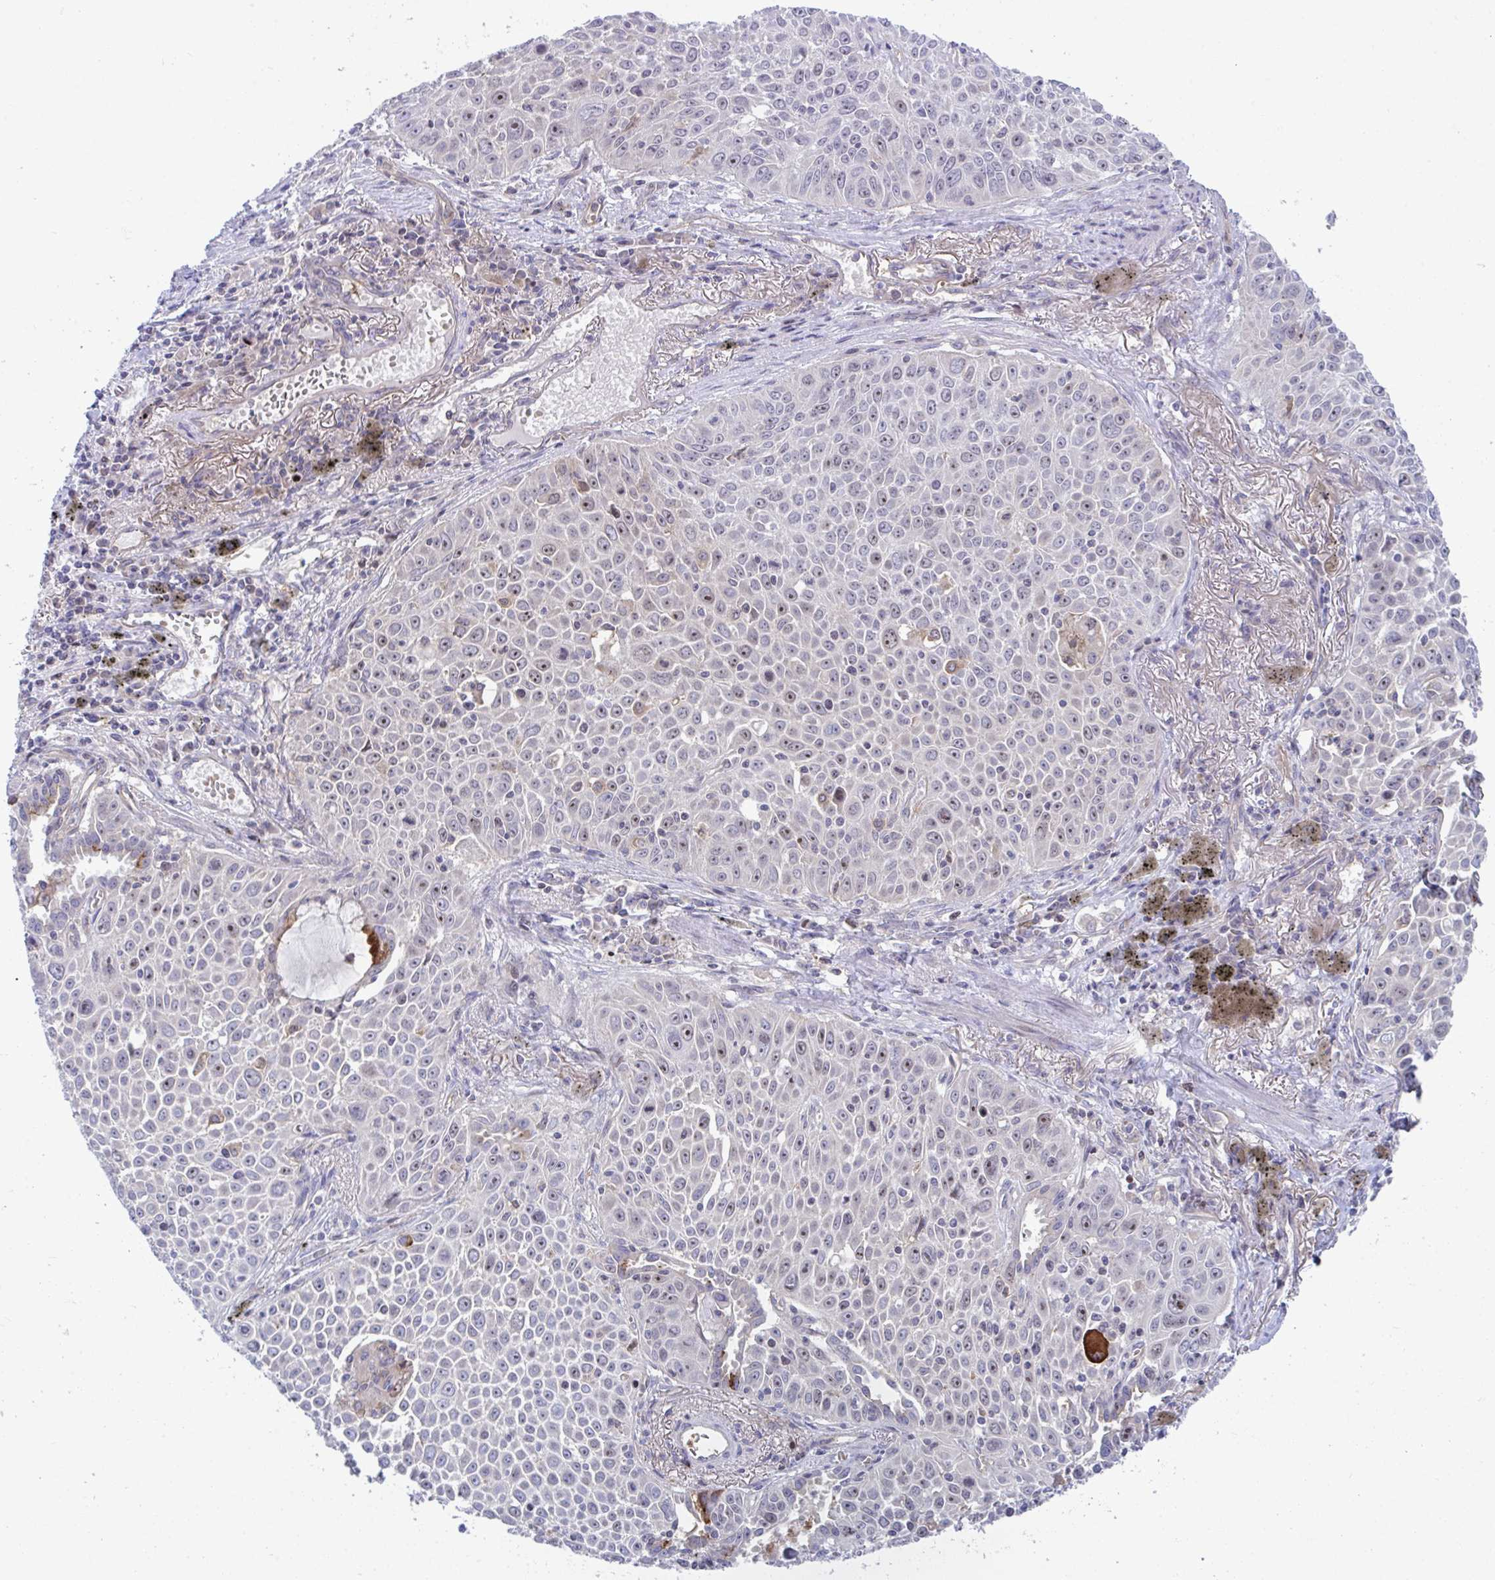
{"staining": {"intensity": "weak", "quantity": "25%-75%", "location": "nuclear"}, "tissue": "lung cancer", "cell_type": "Tumor cells", "image_type": "cancer", "snomed": [{"axis": "morphology", "description": "Squamous cell carcinoma, NOS"}, {"axis": "morphology", "description": "Squamous cell carcinoma, metastatic, NOS"}, {"axis": "topography", "description": "Lymph node"}, {"axis": "topography", "description": "Lung"}], "caption": "Lung metastatic squamous cell carcinoma stained for a protein shows weak nuclear positivity in tumor cells.", "gene": "CENPQ", "patient": {"sex": "female", "age": 62}}